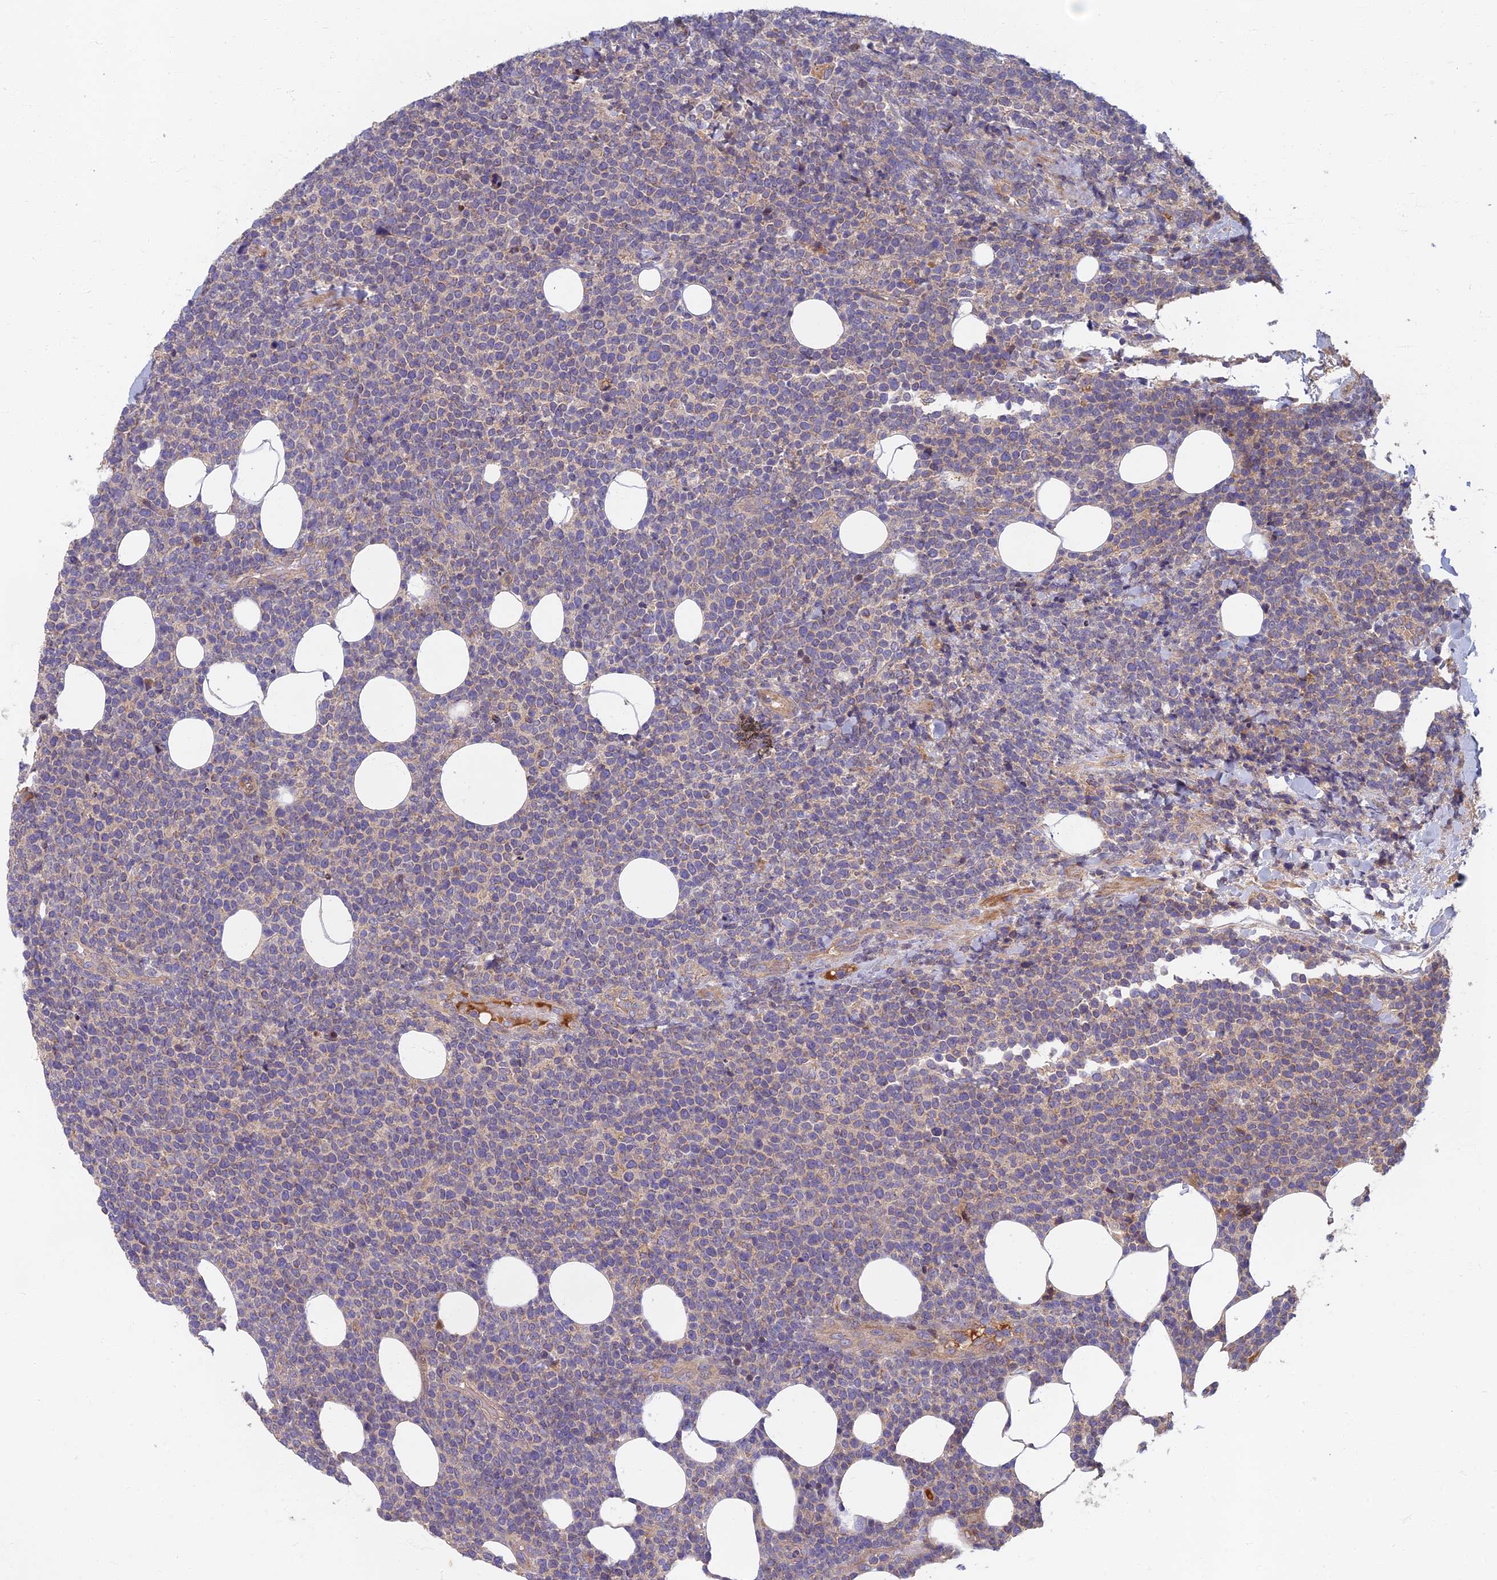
{"staining": {"intensity": "negative", "quantity": "none", "location": "none"}, "tissue": "lymphoma", "cell_type": "Tumor cells", "image_type": "cancer", "snomed": [{"axis": "morphology", "description": "Malignant lymphoma, non-Hodgkin's type, High grade"}, {"axis": "topography", "description": "Lymph node"}], "caption": "Human high-grade malignant lymphoma, non-Hodgkin's type stained for a protein using immunohistochemistry (IHC) exhibits no staining in tumor cells.", "gene": "SOGA1", "patient": {"sex": "male", "age": 61}}